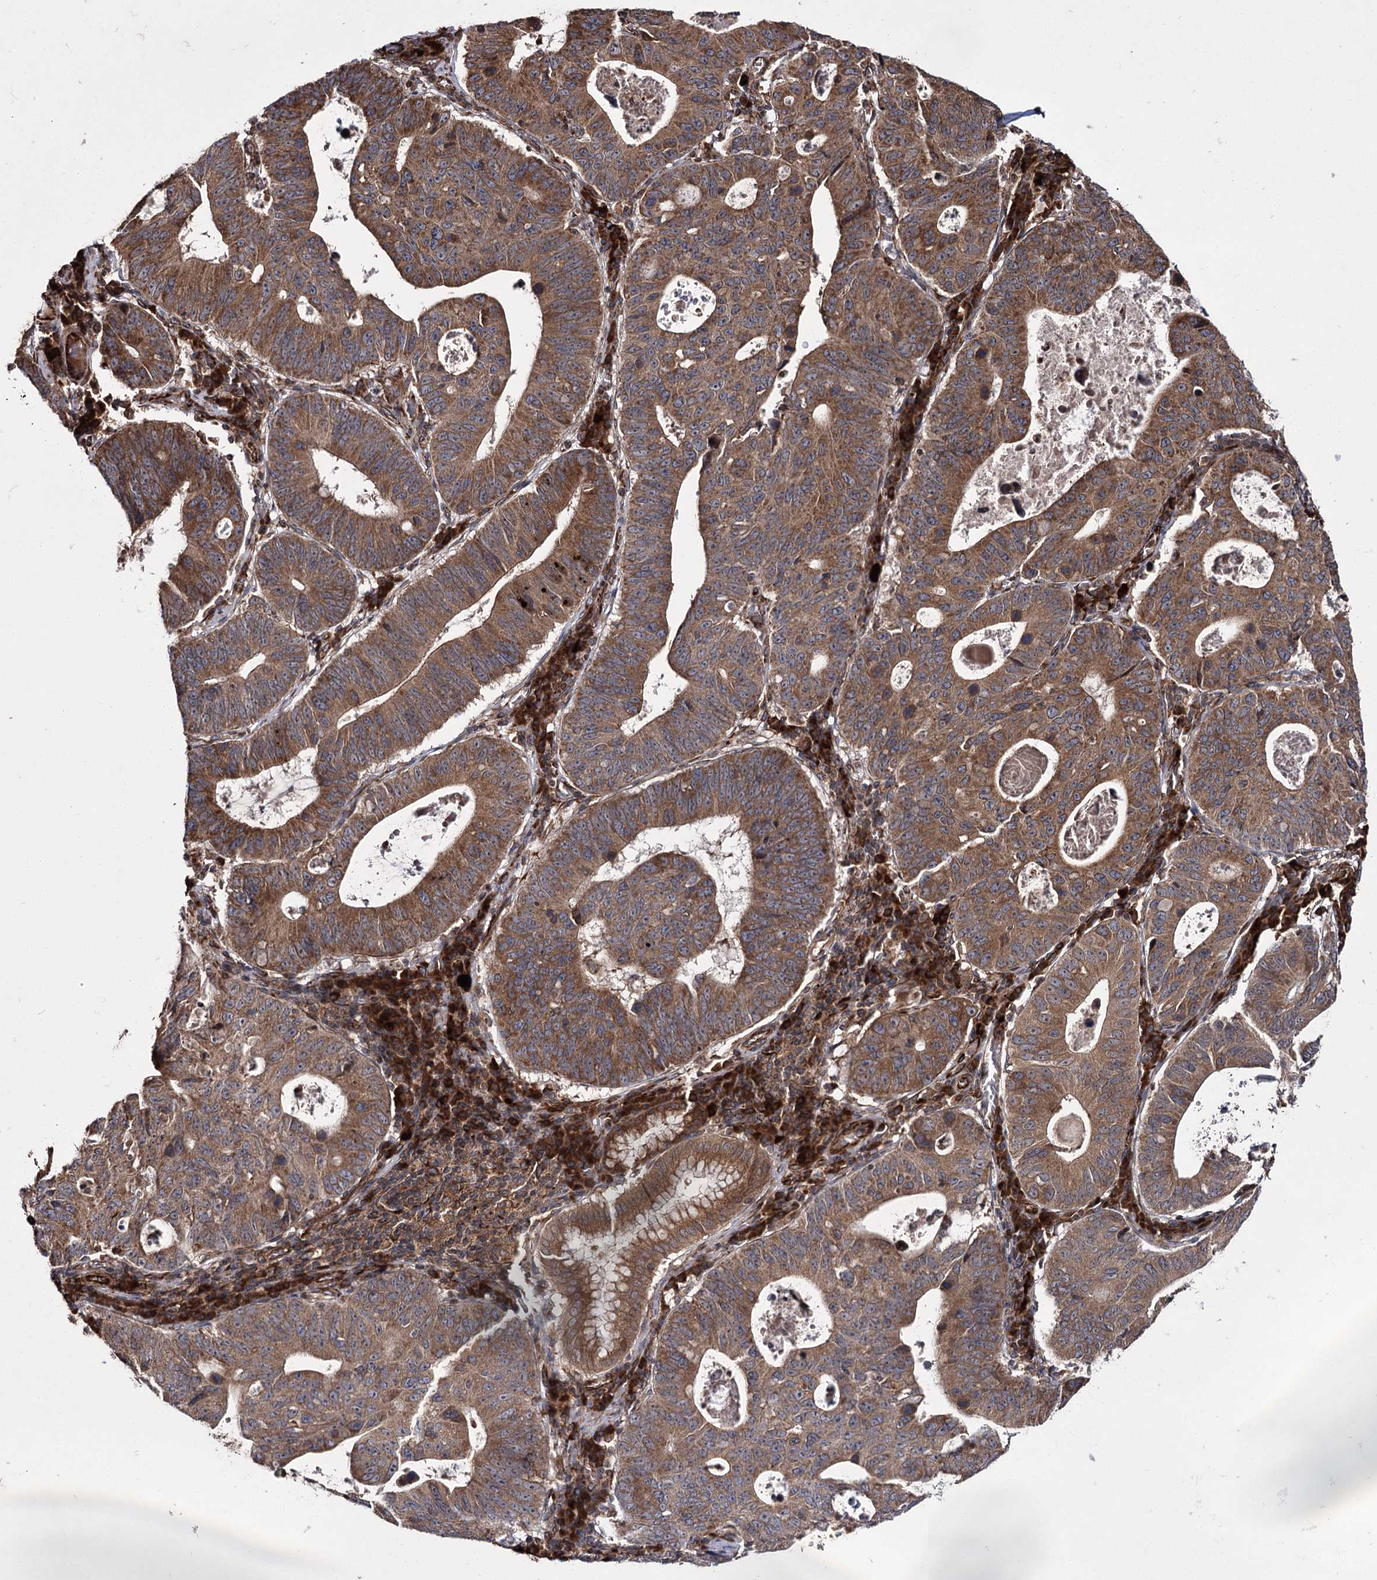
{"staining": {"intensity": "moderate", "quantity": ">75%", "location": "cytoplasmic/membranous"}, "tissue": "stomach cancer", "cell_type": "Tumor cells", "image_type": "cancer", "snomed": [{"axis": "morphology", "description": "Adenocarcinoma, NOS"}, {"axis": "topography", "description": "Stomach"}], "caption": "Immunohistochemistry (IHC) of human stomach adenocarcinoma demonstrates medium levels of moderate cytoplasmic/membranous expression in approximately >75% of tumor cells.", "gene": "HECTD2", "patient": {"sex": "male", "age": 59}}